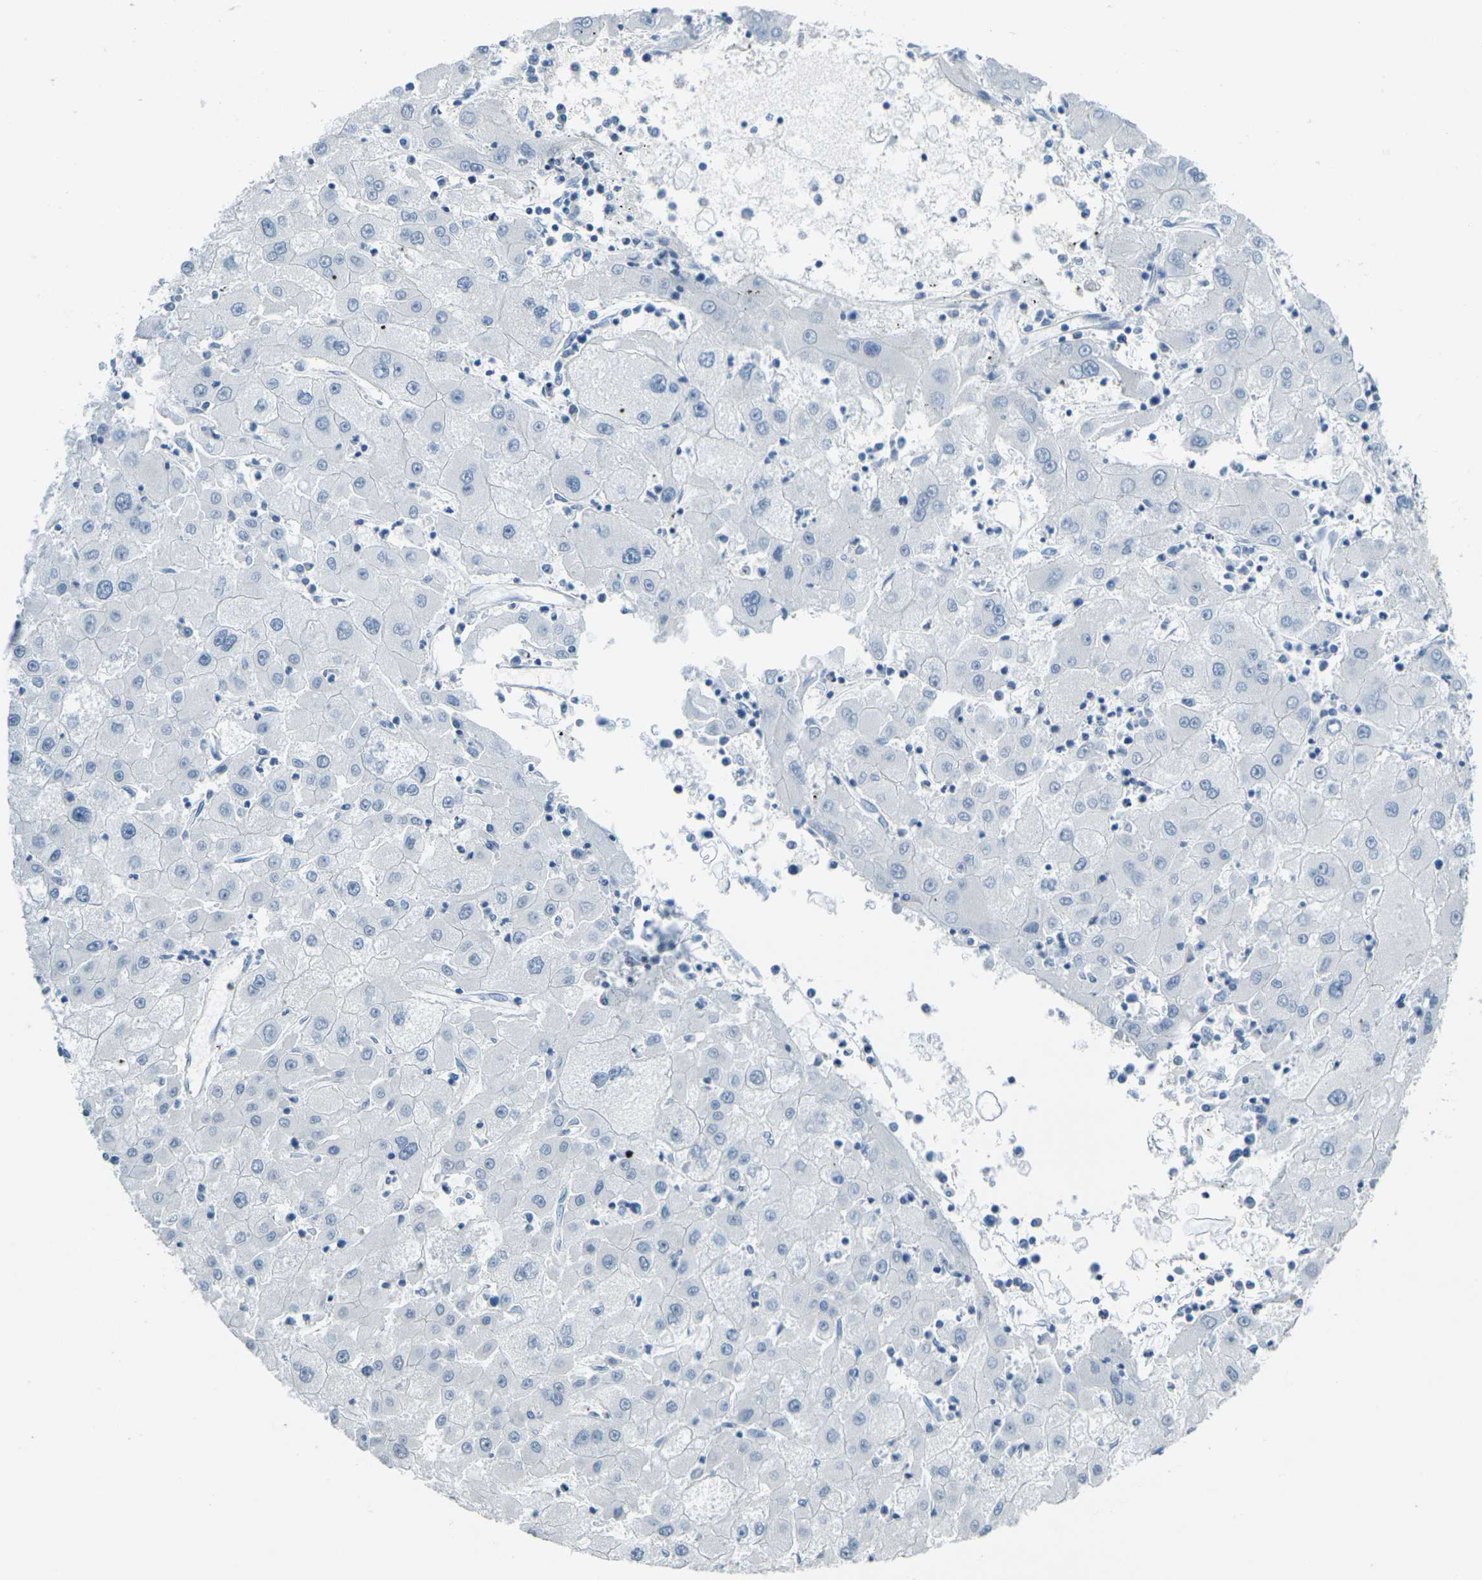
{"staining": {"intensity": "negative", "quantity": "none", "location": "none"}, "tissue": "liver cancer", "cell_type": "Tumor cells", "image_type": "cancer", "snomed": [{"axis": "morphology", "description": "Carcinoma, Hepatocellular, NOS"}, {"axis": "topography", "description": "Liver"}], "caption": "IHC of hepatocellular carcinoma (liver) displays no staining in tumor cells. Nuclei are stained in blue.", "gene": "SPTBN2", "patient": {"sex": "male", "age": 72}}